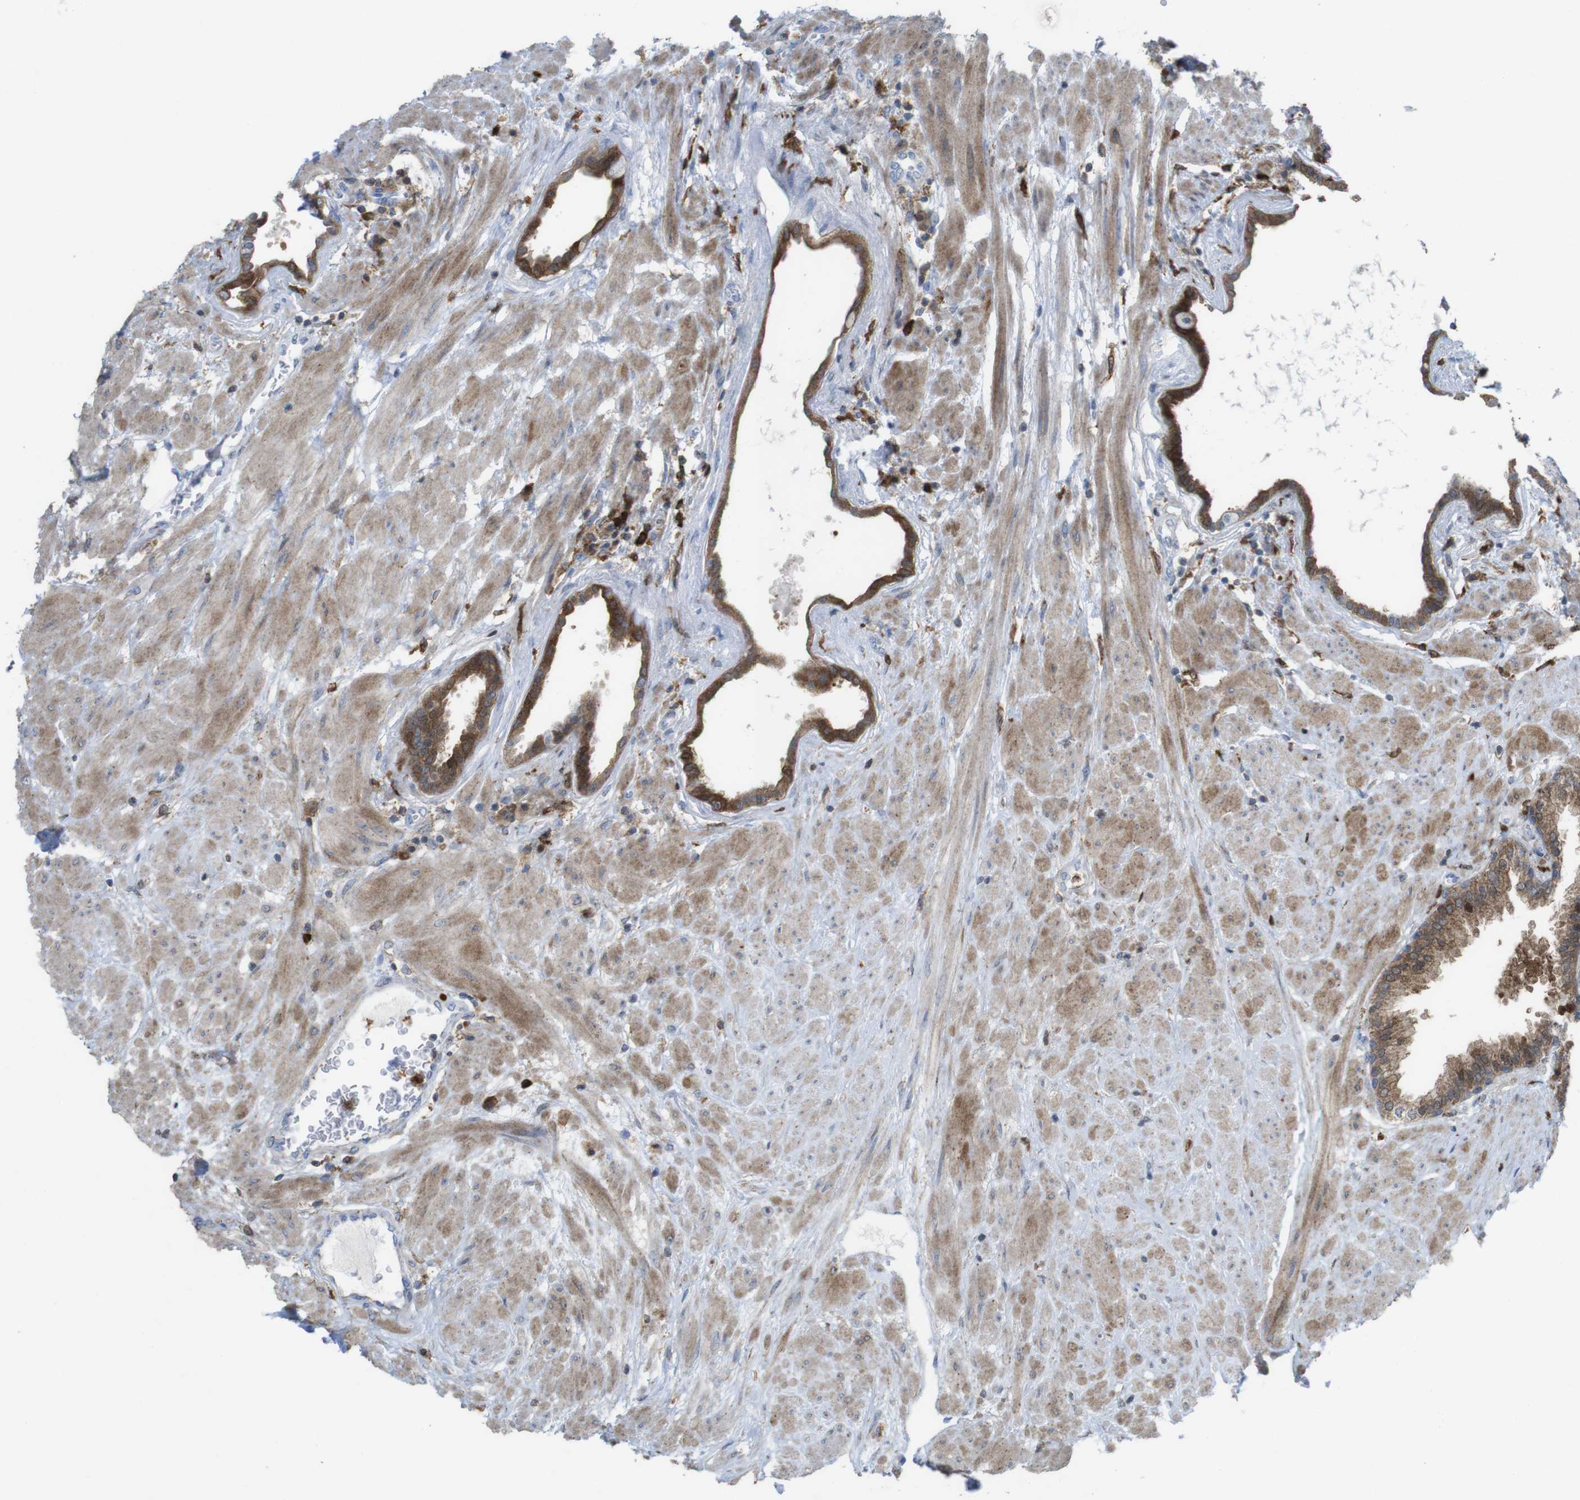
{"staining": {"intensity": "moderate", "quantity": ">75%", "location": "cytoplasmic/membranous"}, "tissue": "prostate", "cell_type": "Glandular cells", "image_type": "normal", "snomed": [{"axis": "morphology", "description": "Normal tissue, NOS"}, {"axis": "topography", "description": "Prostate"}], "caption": "Brown immunohistochemical staining in benign prostate demonstrates moderate cytoplasmic/membranous expression in approximately >75% of glandular cells. The protein of interest is stained brown, and the nuclei are stained in blue (DAB (3,3'-diaminobenzidine) IHC with brightfield microscopy, high magnification).", "gene": "PRKCD", "patient": {"sex": "male", "age": 51}}